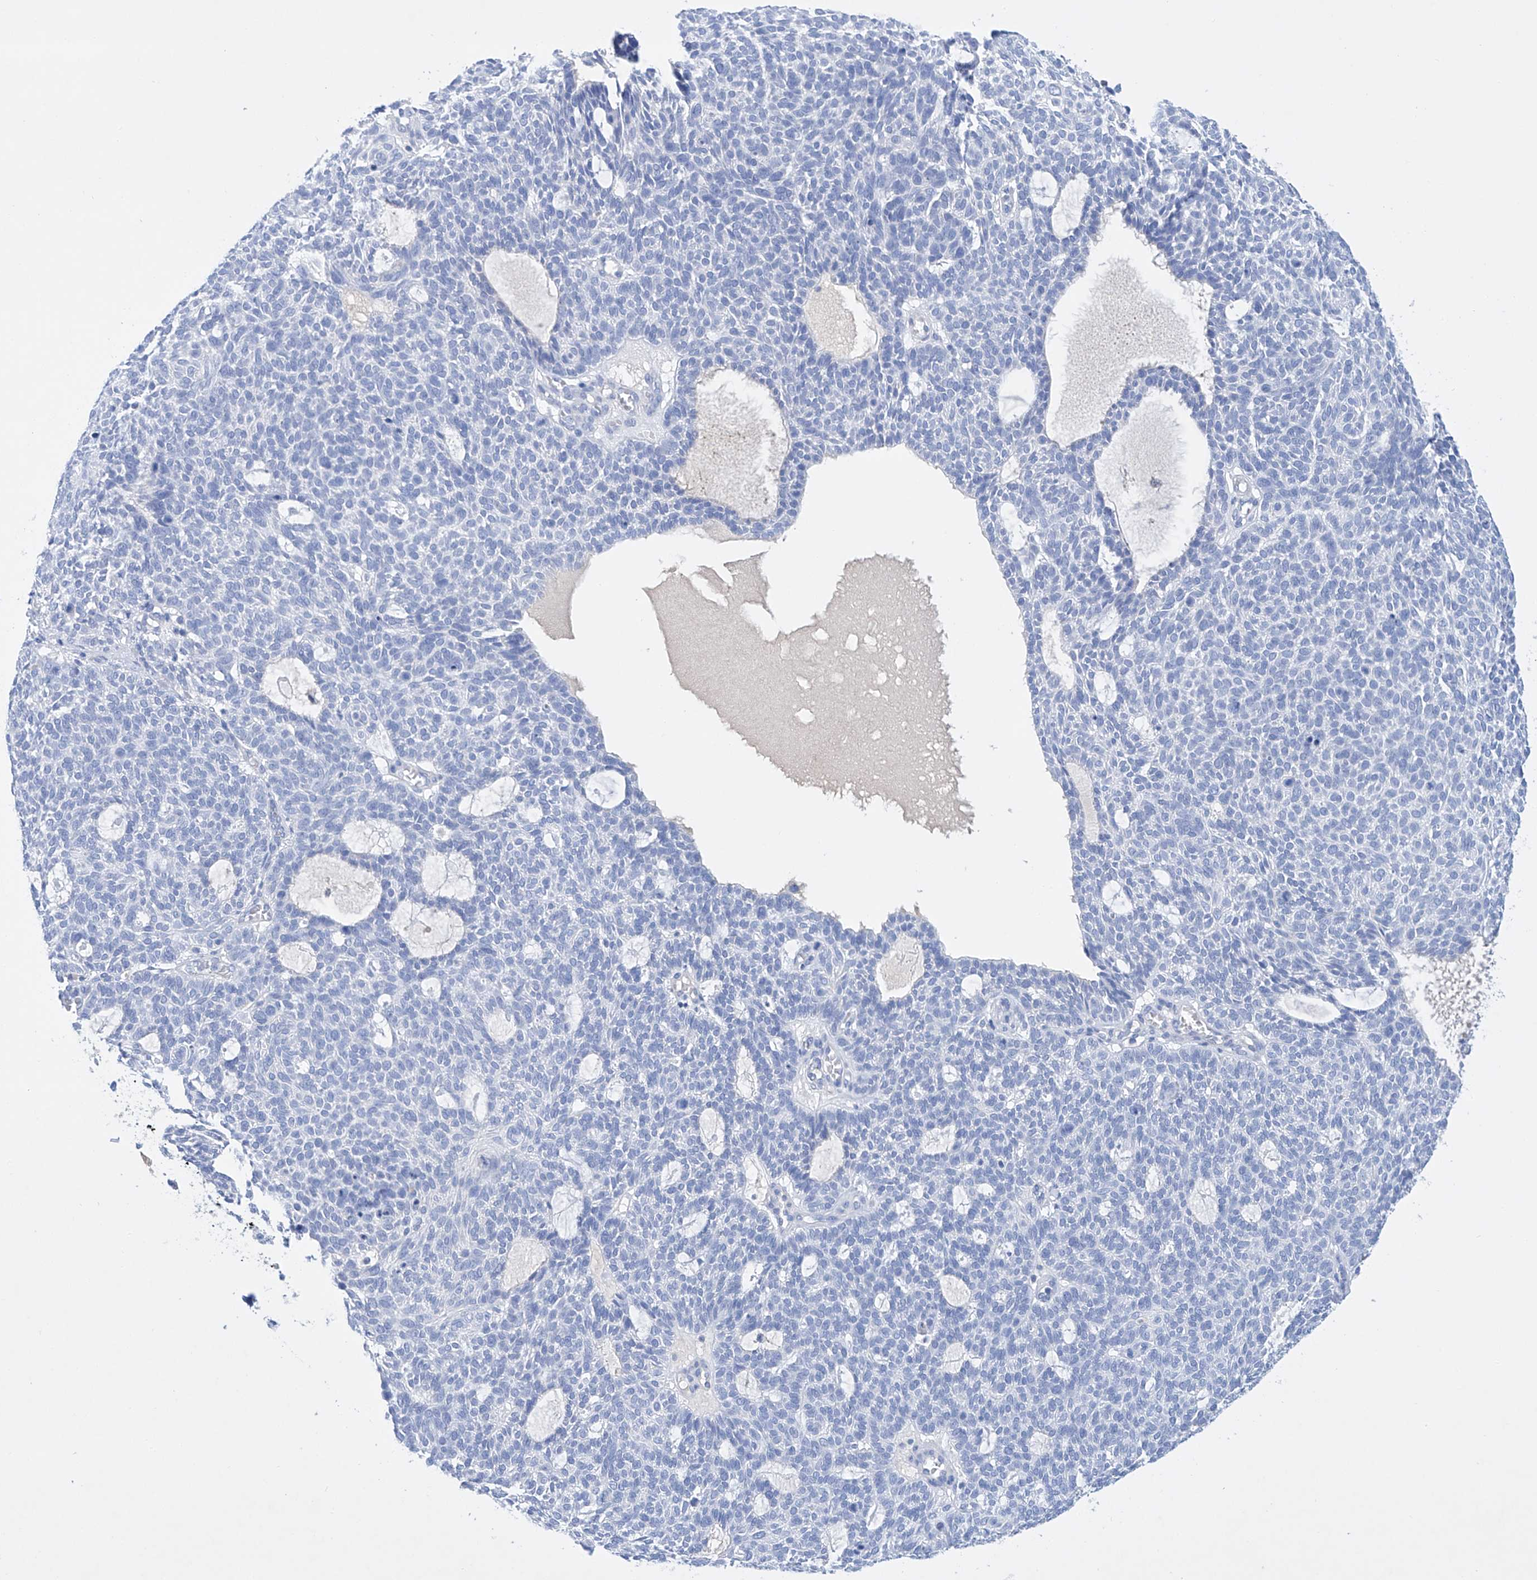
{"staining": {"intensity": "negative", "quantity": "none", "location": "none"}, "tissue": "skin cancer", "cell_type": "Tumor cells", "image_type": "cancer", "snomed": [{"axis": "morphology", "description": "Squamous cell carcinoma, NOS"}, {"axis": "topography", "description": "Skin"}], "caption": "IHC micrograph of human skin cancer (squamous cell carcinoma) stained for a protein (brown), which exhibits no positivity in tumor cells.", "gene": "LURAP1", "patient": {"sex": "female", "age": 90}}